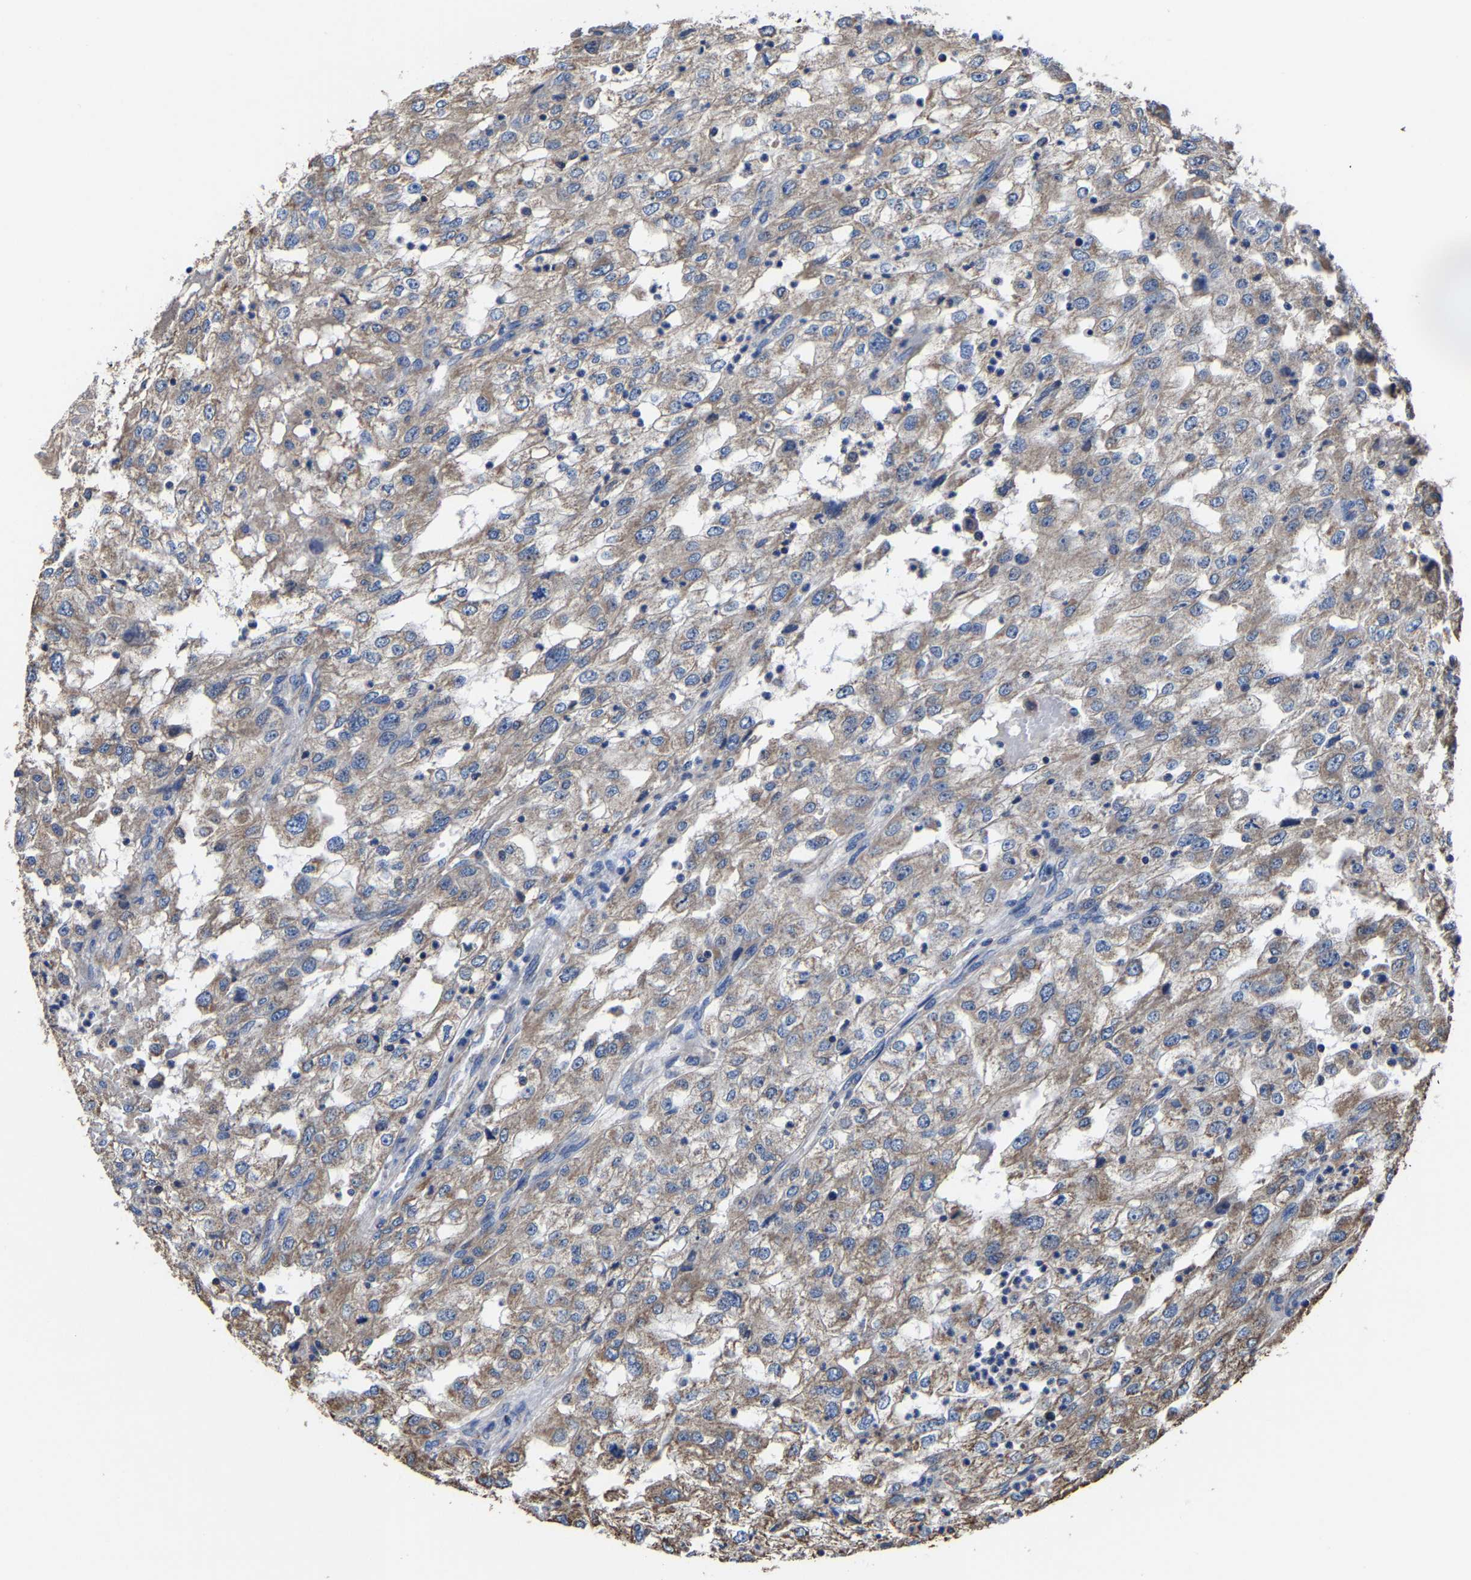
{"staining": {"intensity": "weak", "quantity": ">75%", "location": "cytoplasmic/membranous"}, "tissue": "renal cancer", "cell_type": "Tumor cells", "image_type": "cancer", "snomed": [{"axis": "morphology", "description": "Adenocarcinoma, NOS"}, {"axis": "topography", "description": "Kidney"}], "caption": "Protein staining of renal cancer (adenocarcinoma) tissue exhibits weak cytoplasmic/membranous staining in approximately >75% of tumor cells. Immunohistochemistry (ihc) stains the protein in brown and the nuclei are stained blue.", "gene": "ZCCHC7", "patient": {"sex": "female", "age": 54}}